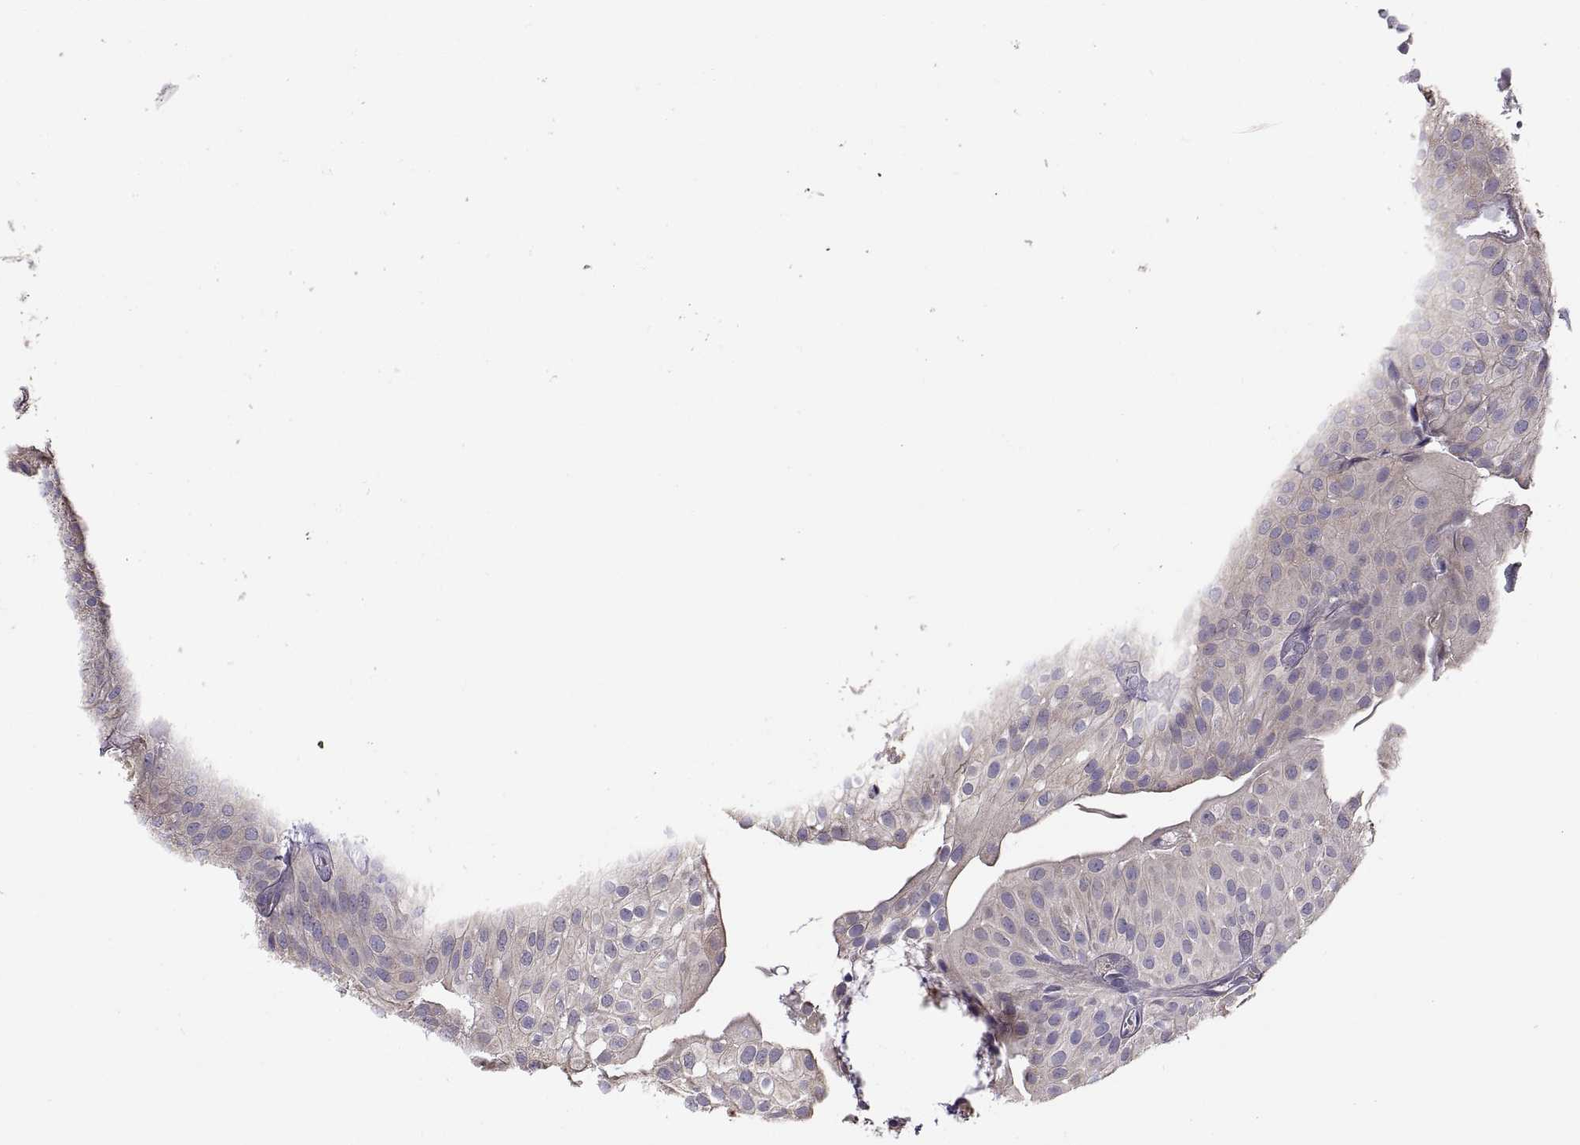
{"staining": {"intensity": "weak", "quantity": ">75%", "location": "cytoplasmic/membranous"}, "tissue": "urothelial cancer", "cell_type": "Tumor cells", "image_type": "cancer", "snomed": [{"axis": "morphology", "description": "Urothelial carcinoma, Low grade"}, {"axis": "topography", "description": "Urinary bladder"}], "caption": "The immunohistochemical stain labels weak cytoplasmic/membranous positivity in tumor cells of urothelial cancer tissue.", "gene": "ACSBG2", "patient": {"sex": "male", "age": 72}}